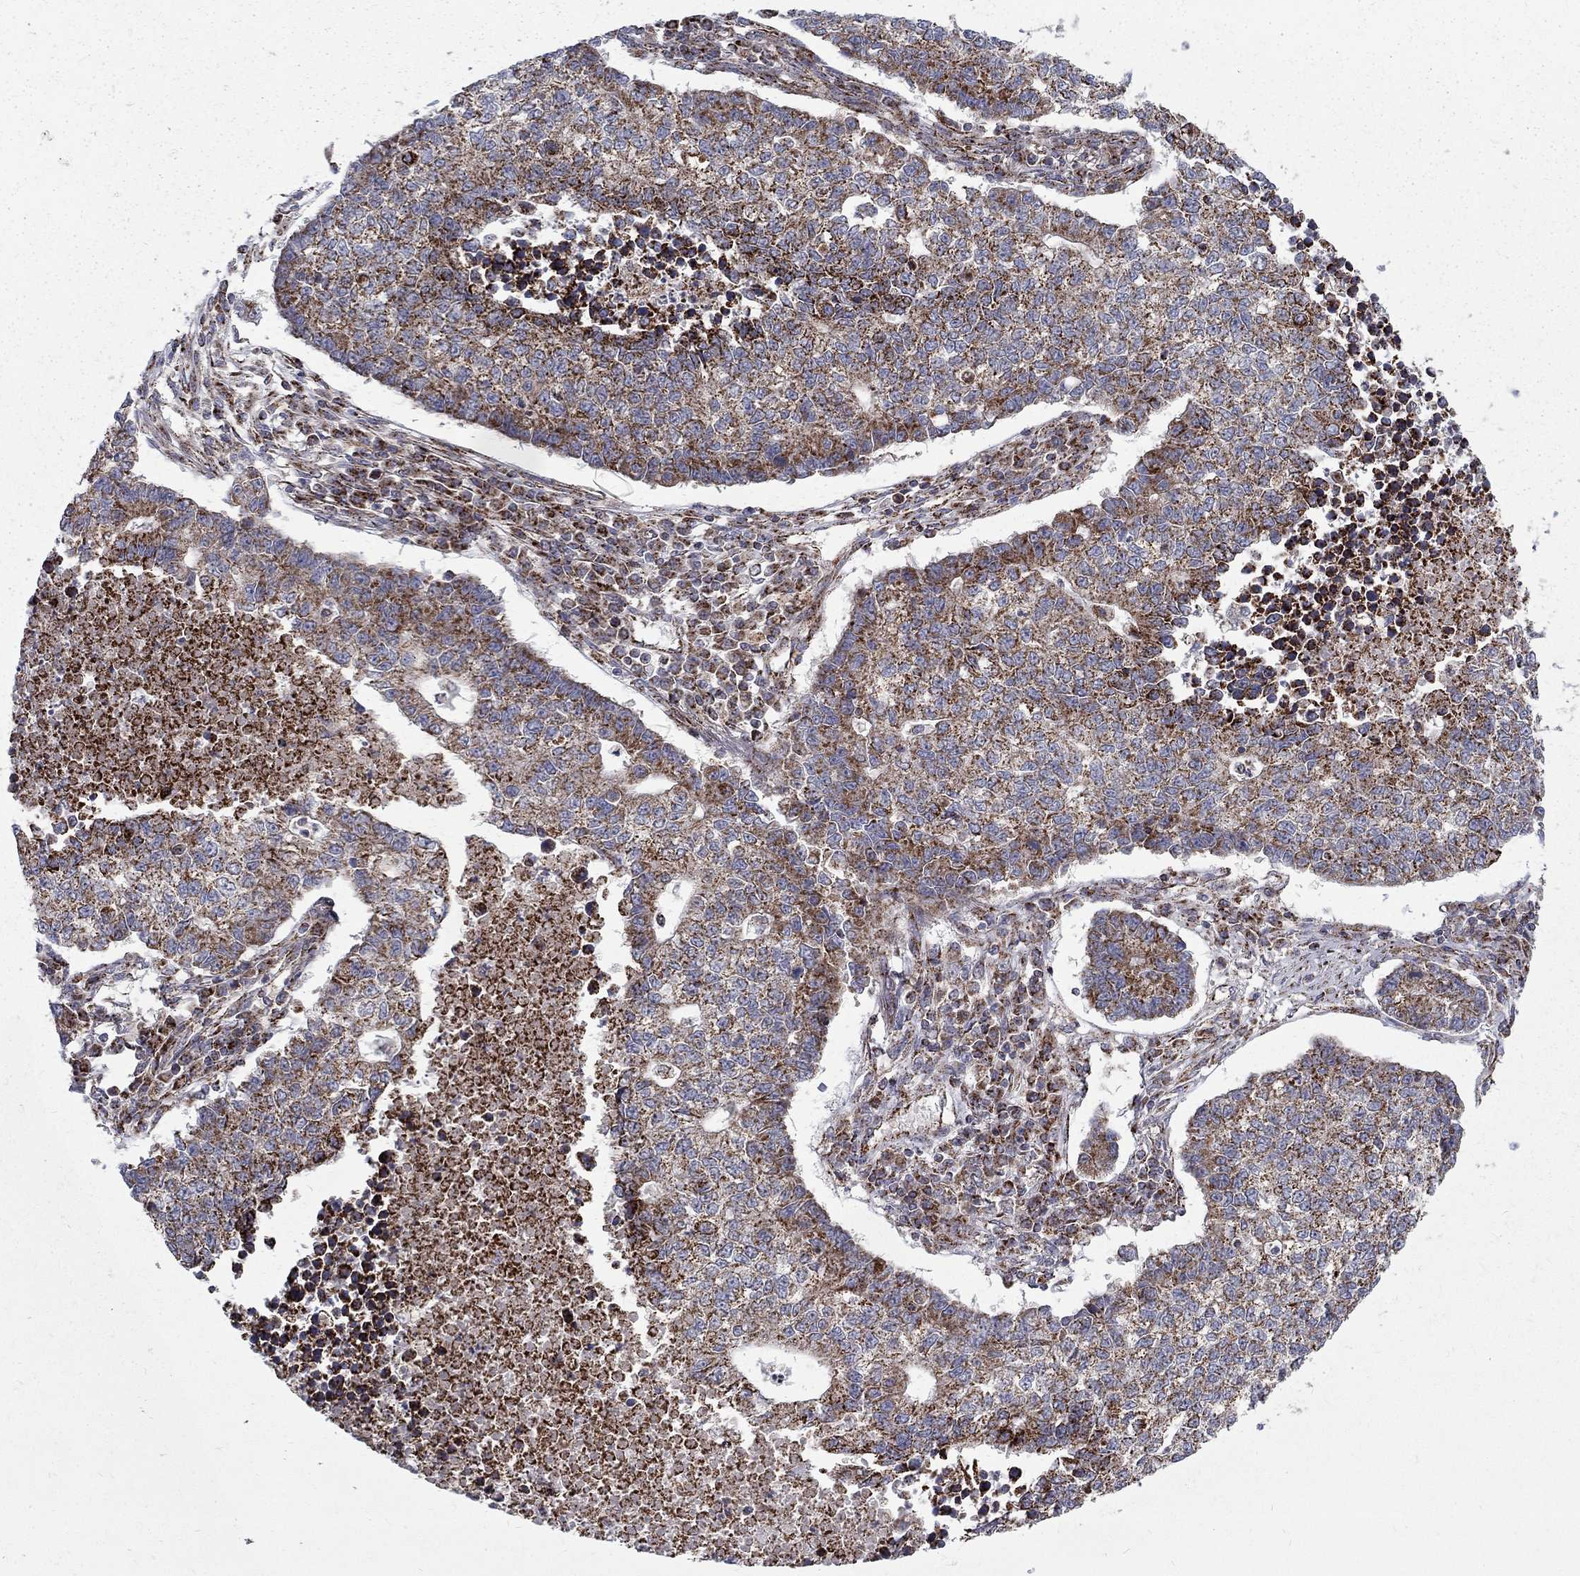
{"staining": {"intensity": "moderate", "quantity": ">75%", "location": "cytoplasmic/membranous"}, "tissue": "lung cancer", "cell_type": "Tumor cells", "image_type": "cancer", "snomed": [{"axis": "morphology", "description": "Adenocarcinoma, NOS"}, {"axis": "topography", "description": "Lung"}], "caption": "Tumor cells show moderate cytoplasmic/membranous positivity in about >75% of cells in lung cancer (adenocarcinoma). (IHC, brightfield microscopy, high magnification).", "gene": "ALDH1B1", "patient": {"sex": "male", "age": 57}}